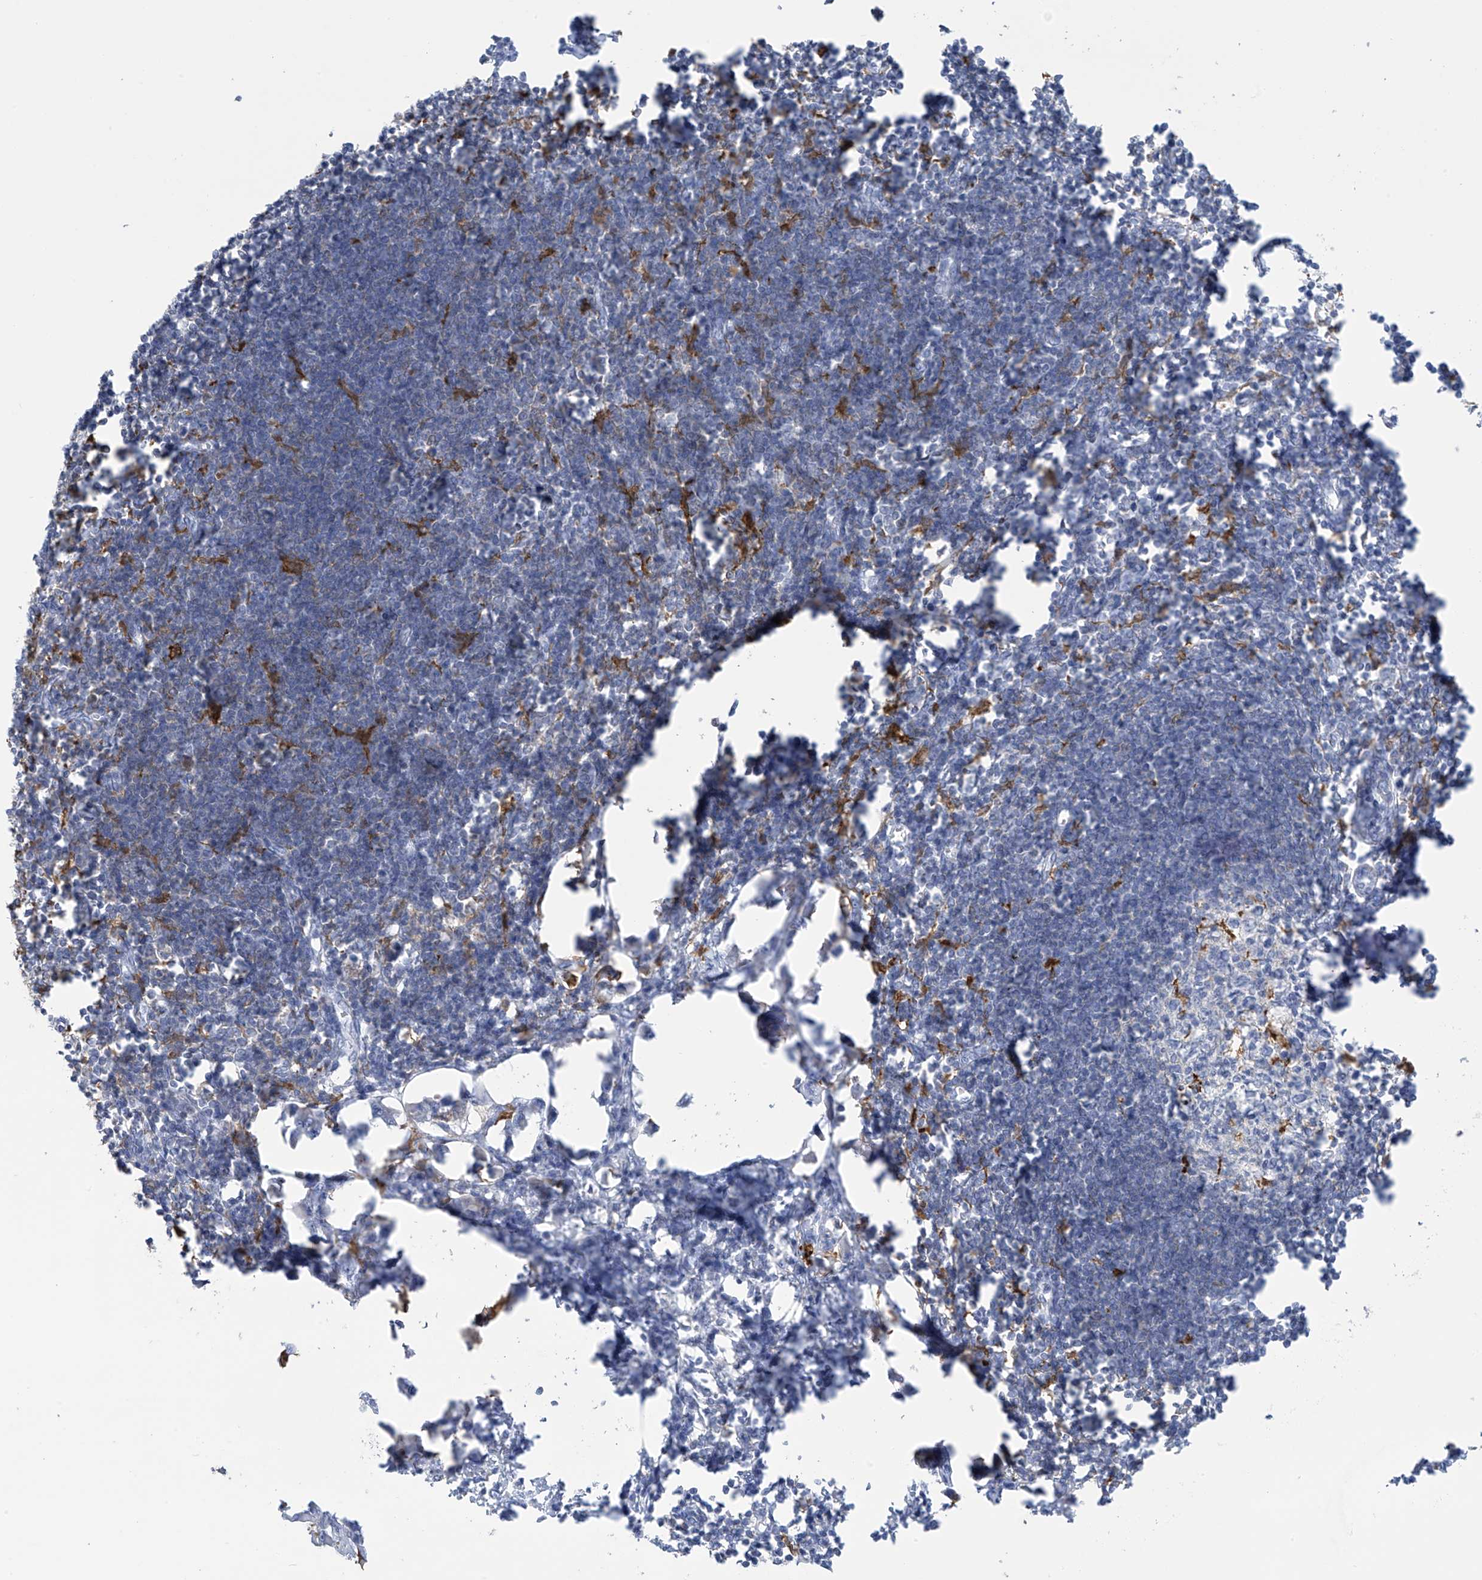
{"staining": {"intensity": "strong", "quantity": "<25%", "location": "cytoplasmic/membranous"}, "tissue": "lymph node", "cell_type": "Germinal center cells", "image_type": "normal", "snomed": [{"axis": "morphology", "description": "Normal tissue, NOS"}, {"axis": "morphology", "description": "Malignant melanoma, Metastatic site"}, {"axis": "topography", "description": "Lymph node"}], "caption": "Immunohistochemistry (DAB) staining of normal human lymph node shows strong cytoplasmic/membranous protein expression in about <25% of germinal center cells. (Stains: DAB (3,3'-diaminobenzidine) in brown, nuclei in blue, Microscopy: brightfield microscopy at high magnification).", "gene": "TRMT2B", "patient": {"sex": "male", "age": 41}}